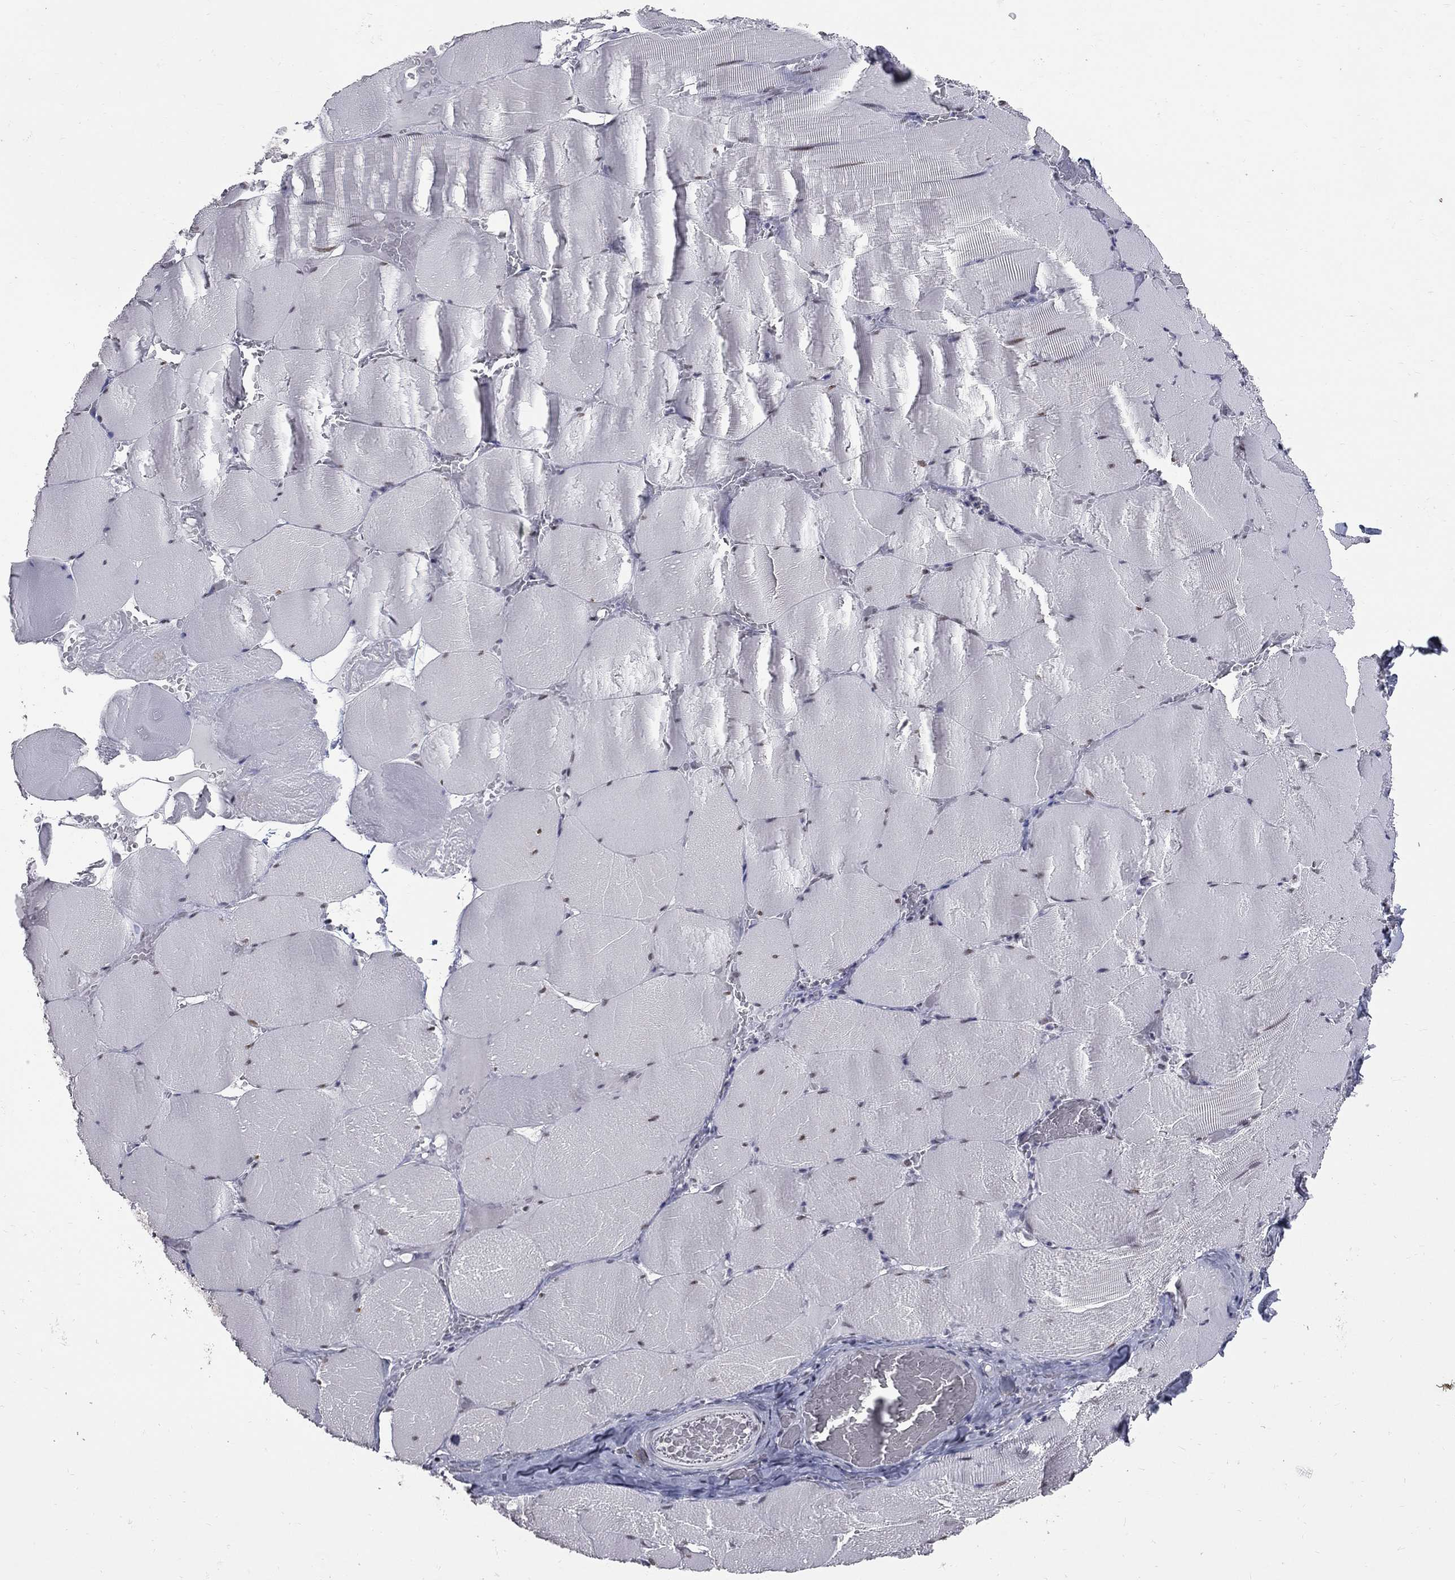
{"staining": {"intensity": "weak", "quantity": "<25%", "location": "nuclear"}, "tissue": "skeletal muscle", "cell_type": "Myocytes", "image_type": "normal", "snomed": [{"axis": "morphology", "description": "Normal tissue, NOS"}, {"axis": "morphology", "description": "Malignant melanoma, Metastatic site"}, {"axis": "topography", "description": "Skeletal muscle"}], "caption": "Immunohistochemistry histopathology image of benign human skeletal muscle stained for a protein (brown), which demonstrates no expression in myocytes. Nuclei are stained in blue.", "gene": "ZNF154", "patient": {"sex": "male", "age": 50}}